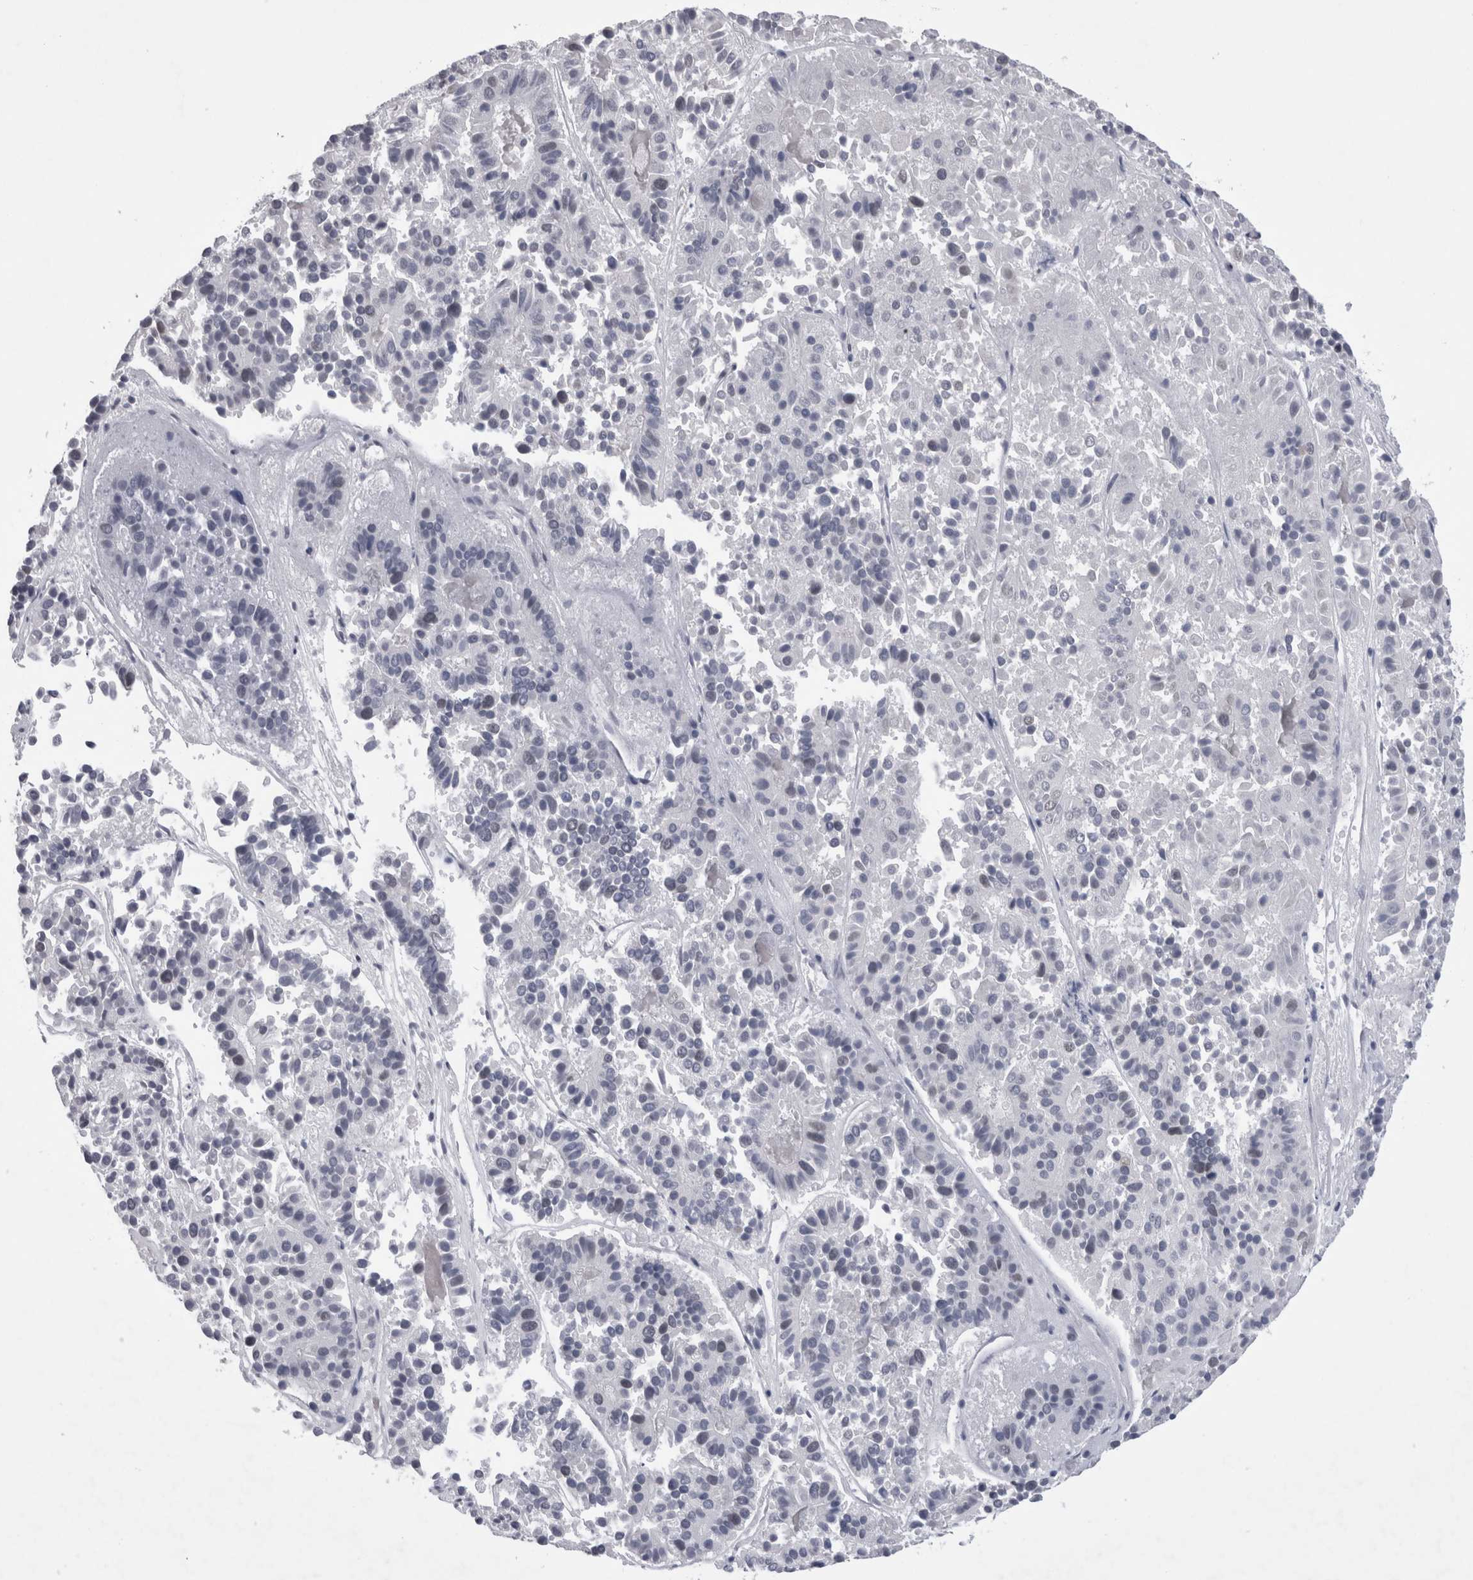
{"staining": {"intensity": "negative", "quantity": "none", "location": "none"}, "tissue": "pancreatic cancer", "cell_type": "Tumor cells", "image_type": "cancer", "snomed": [{"axis": "morphology", "description": "Adenocarcinoma, NOS"}, {"axis": "topography", "description": "Pancreas"}], "caption": "The photomicrograph demonstrates no significant expression in tumor cells of pancreatic adenocarcinoma.", "gene": "KIF18B", "patient": {"sex": "male", "age": 50}}